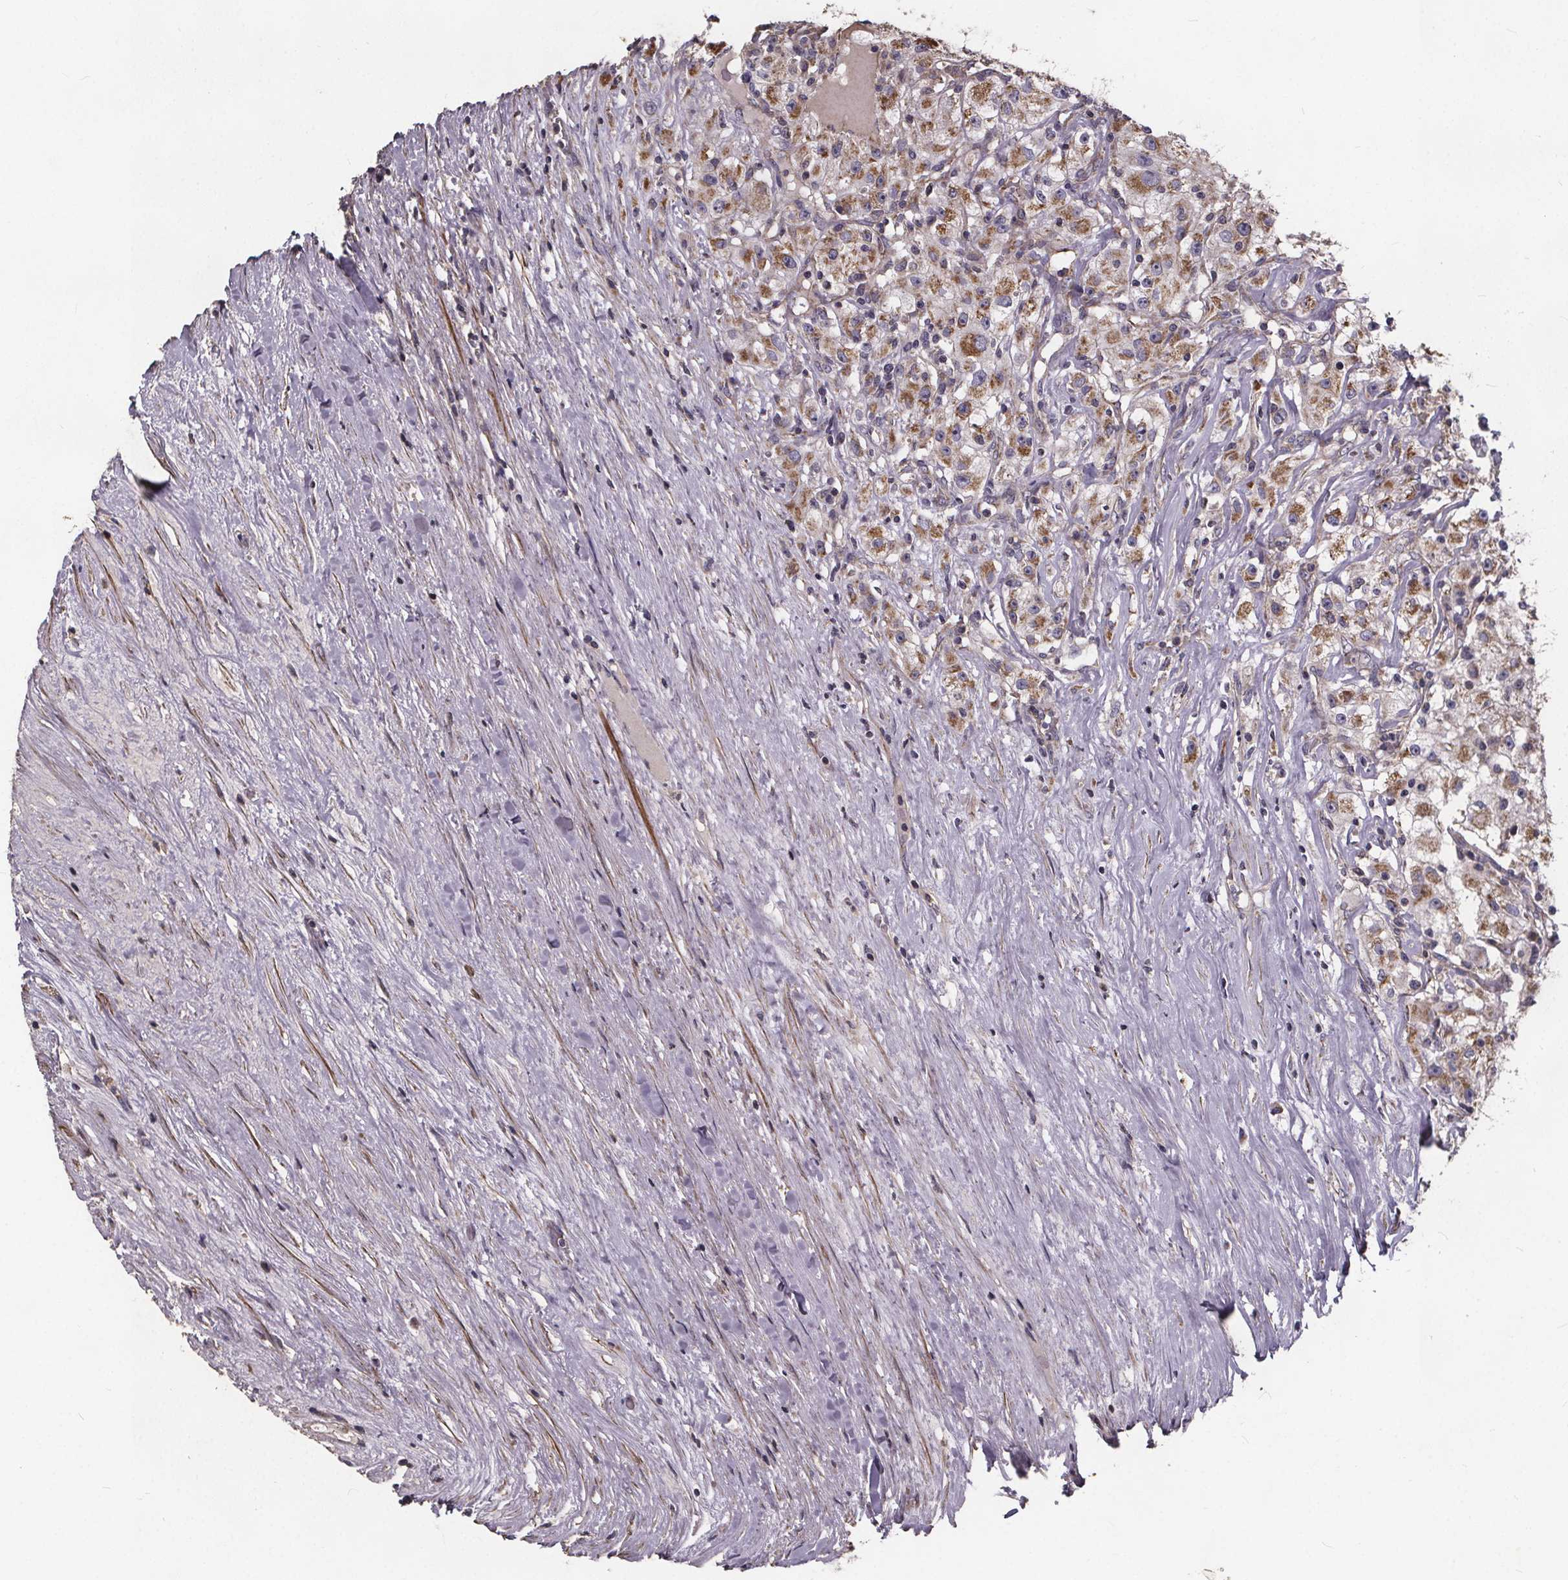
{"staining": {"intensity": "moderate", "quantity": "25%-75%", "location": "cytoplasmic/membranous"}, "tissue": "renal cancer", "cell_type": "Tumor cells", "image_type": "cancer", "snomed": [{"axis": "morphology", "description": "Adenocarcinoma, NOS"}, {"axis": "topography", "description": "Kidney"}], "caption": "A histopathology image of renal cancer (adenocarcinoma) stained for a protein demonstrates moderate cytoplasmic/membranous brown staining in tumor cells.", "gene": "YME1L1", "patient": {"sex": "female", "age": 67}}